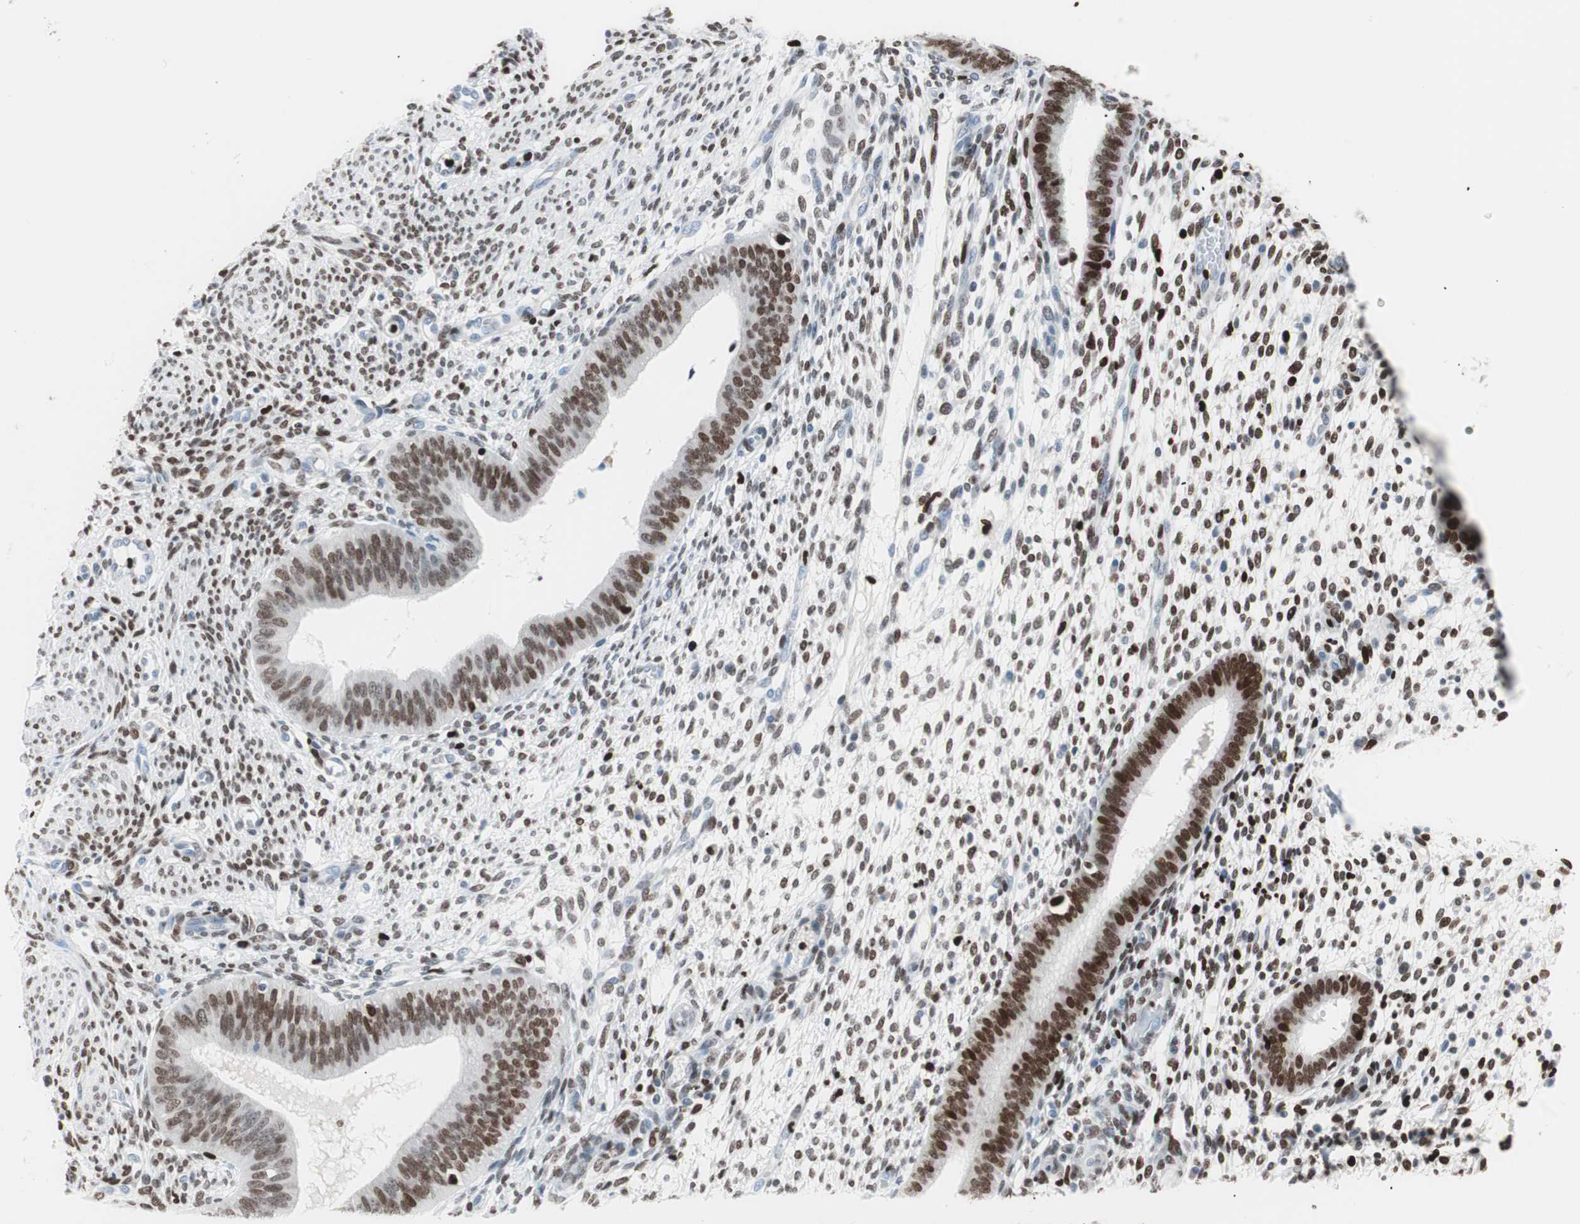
{"staining": {"intensity": "moderate", "quantity": ">75%", "location": "nuclear"}, "tissue": "endometrium", "cell_type": "Cells in endometrial stroma", "image_type": "normal", "snomed": [{"axis": "morphology", "description": "Normal tissue, NOS"}, {"axis": "topography", "description": "Endometrium"}], "caption": "High-magnification brightfield microscopy of unremarkable endometrium stained with DAB (3,3'-diaminobenzidine) (brown) and counterstained with hematoxylin (blue). cells in endometrial stroma exhibit moderate nuclear expression is present in approximately>75% of cells. The staining was performed using DAB (3,3'-diaminobenzidine) to visualize the protein expression in brown, while the nuclei were stained in blue with hematoxylin (Magnification: 20x).", "gene": "CEBPB", "patient": {"sex": "female", "age": 35}}